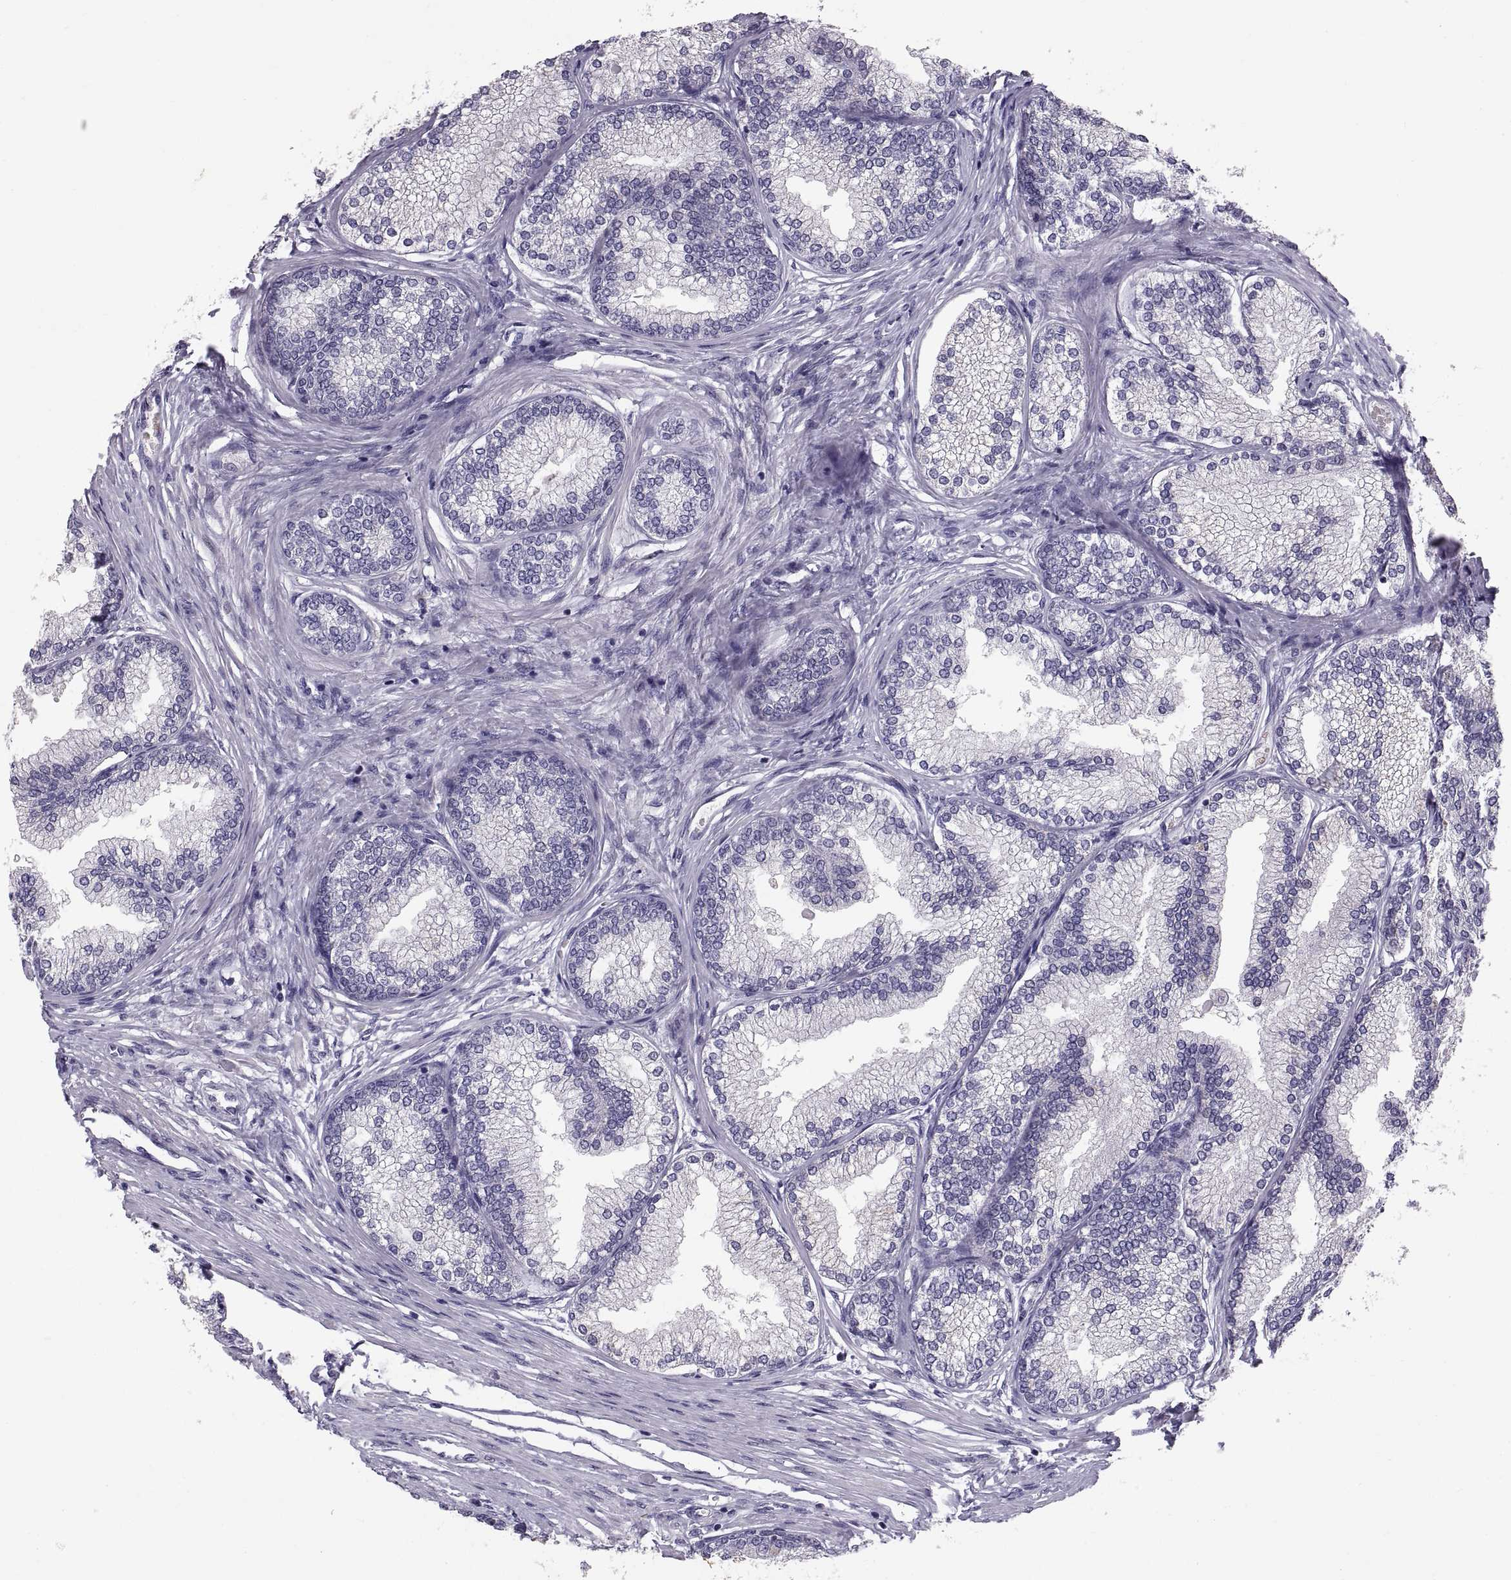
{"staining": {"intensity": "negative", "quantity": "none", "location": "none"}, "tissue": "prostate", "cell_type": "Glandular cells", "image_type": "normal", "snomed": [{"axis": "morphology", "description": "Normal tissue, NOS"}, {"axis": "topography", "description": "Prostate"}], "caption": "This is an immunohistochemistry (IHC) image of normal human prostate. There is no staining in glandular cells.", "gene": "PTN", "patient": {"sex": "male", "age": 72}}